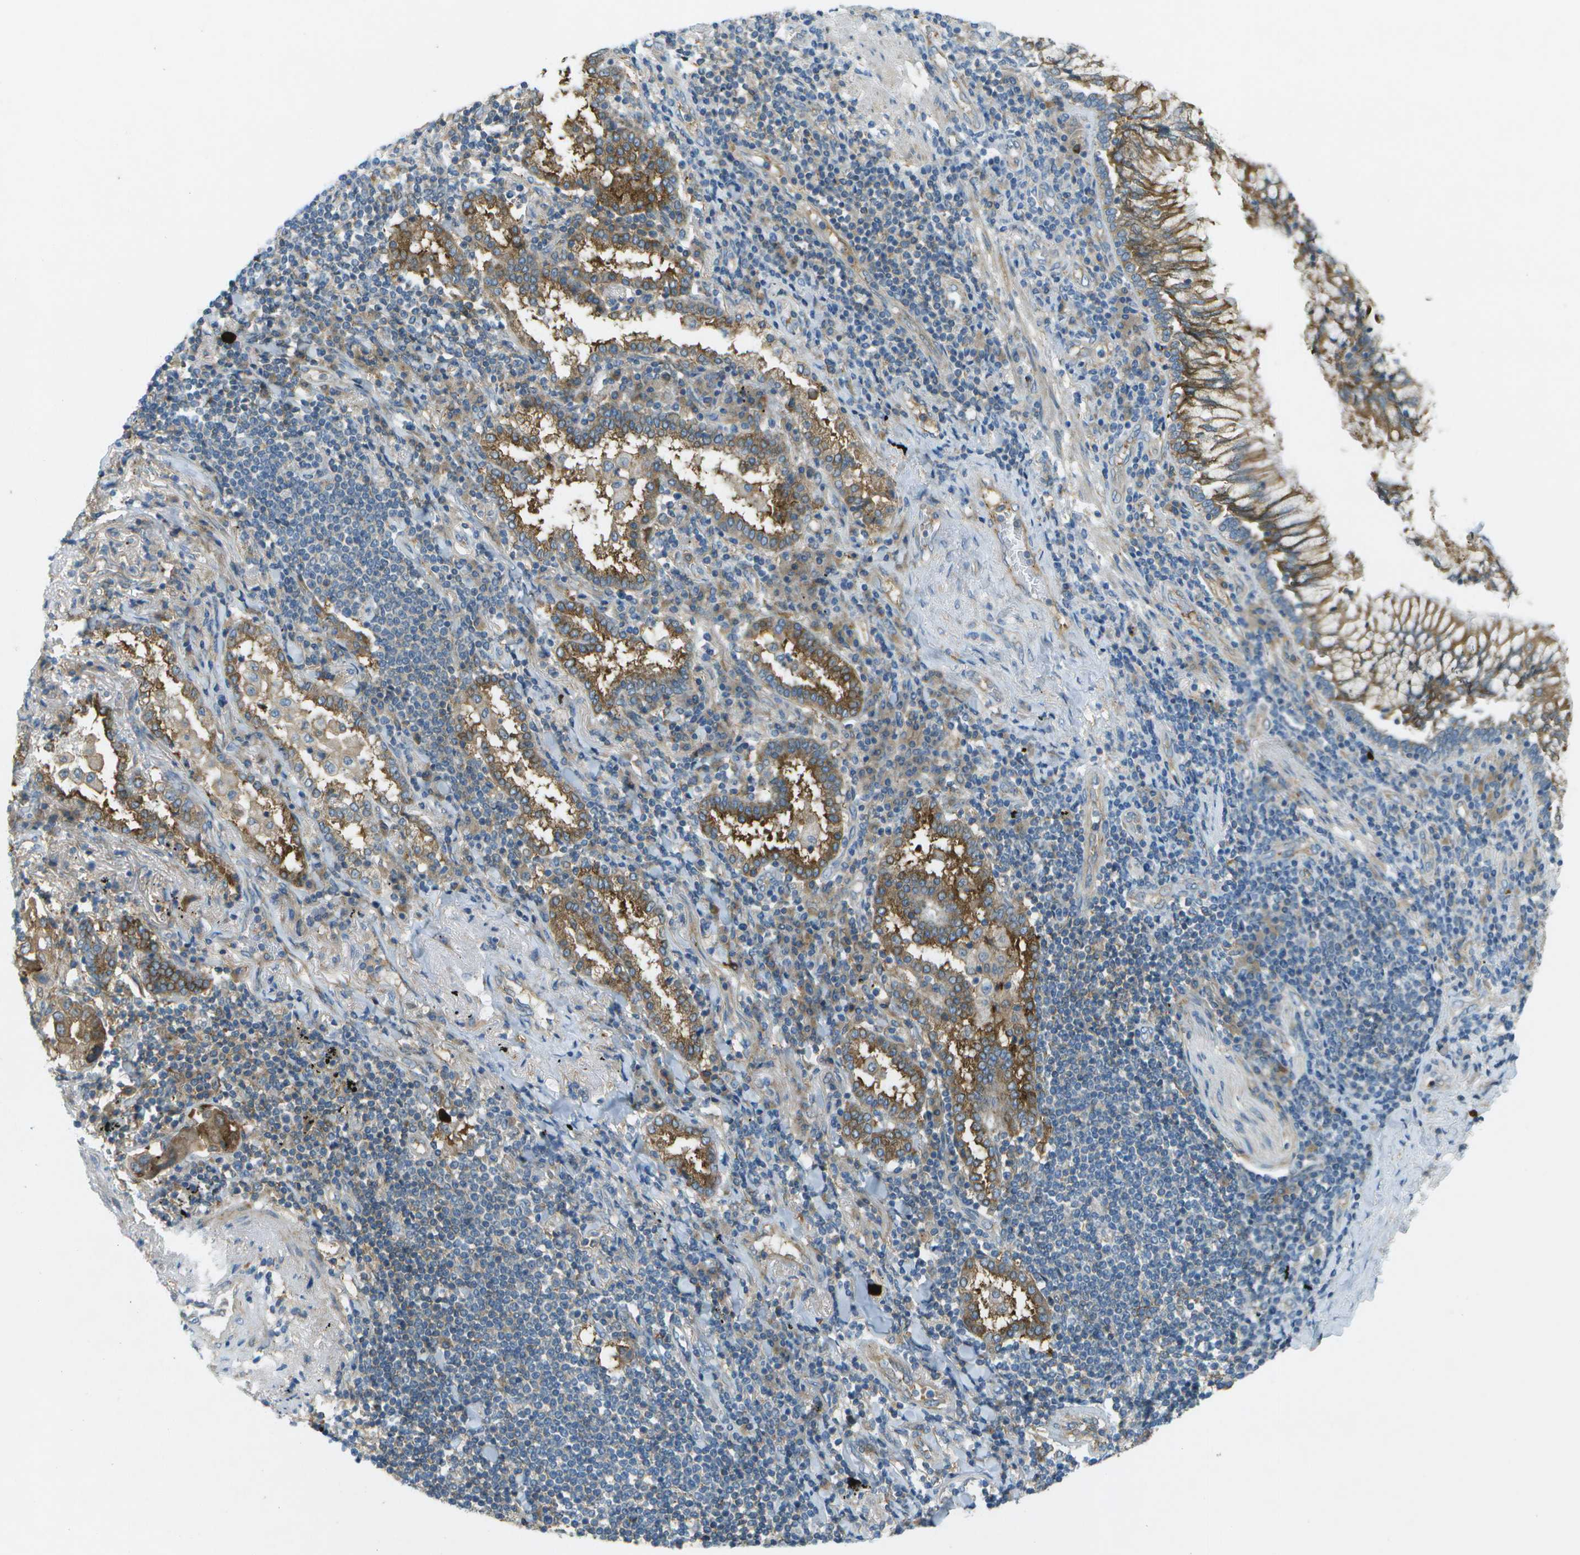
{"staining": {"intensity": "moderate", "quantity": ">75%", "location": "cytoplasmic/membranous"}, "tissue": "lung cancer", "cell_type": "Tumor cells", "image_type": "cancer", "snomed": [{"axis": "morphology", "description": "Adenocarcinoma, NOS"}, {"axis": "topography", "description": "Lung"}], "caption": "Immunohistochemistry (IHC) (DAB) staining of lung cancer (adenocarcinoma) demonstrates moderate cytoplasmic/membranous protein positivity in approximately >75% of tumor cells.", "gene": "WNK2", "patient": {"sex": "female", "age": 65}}